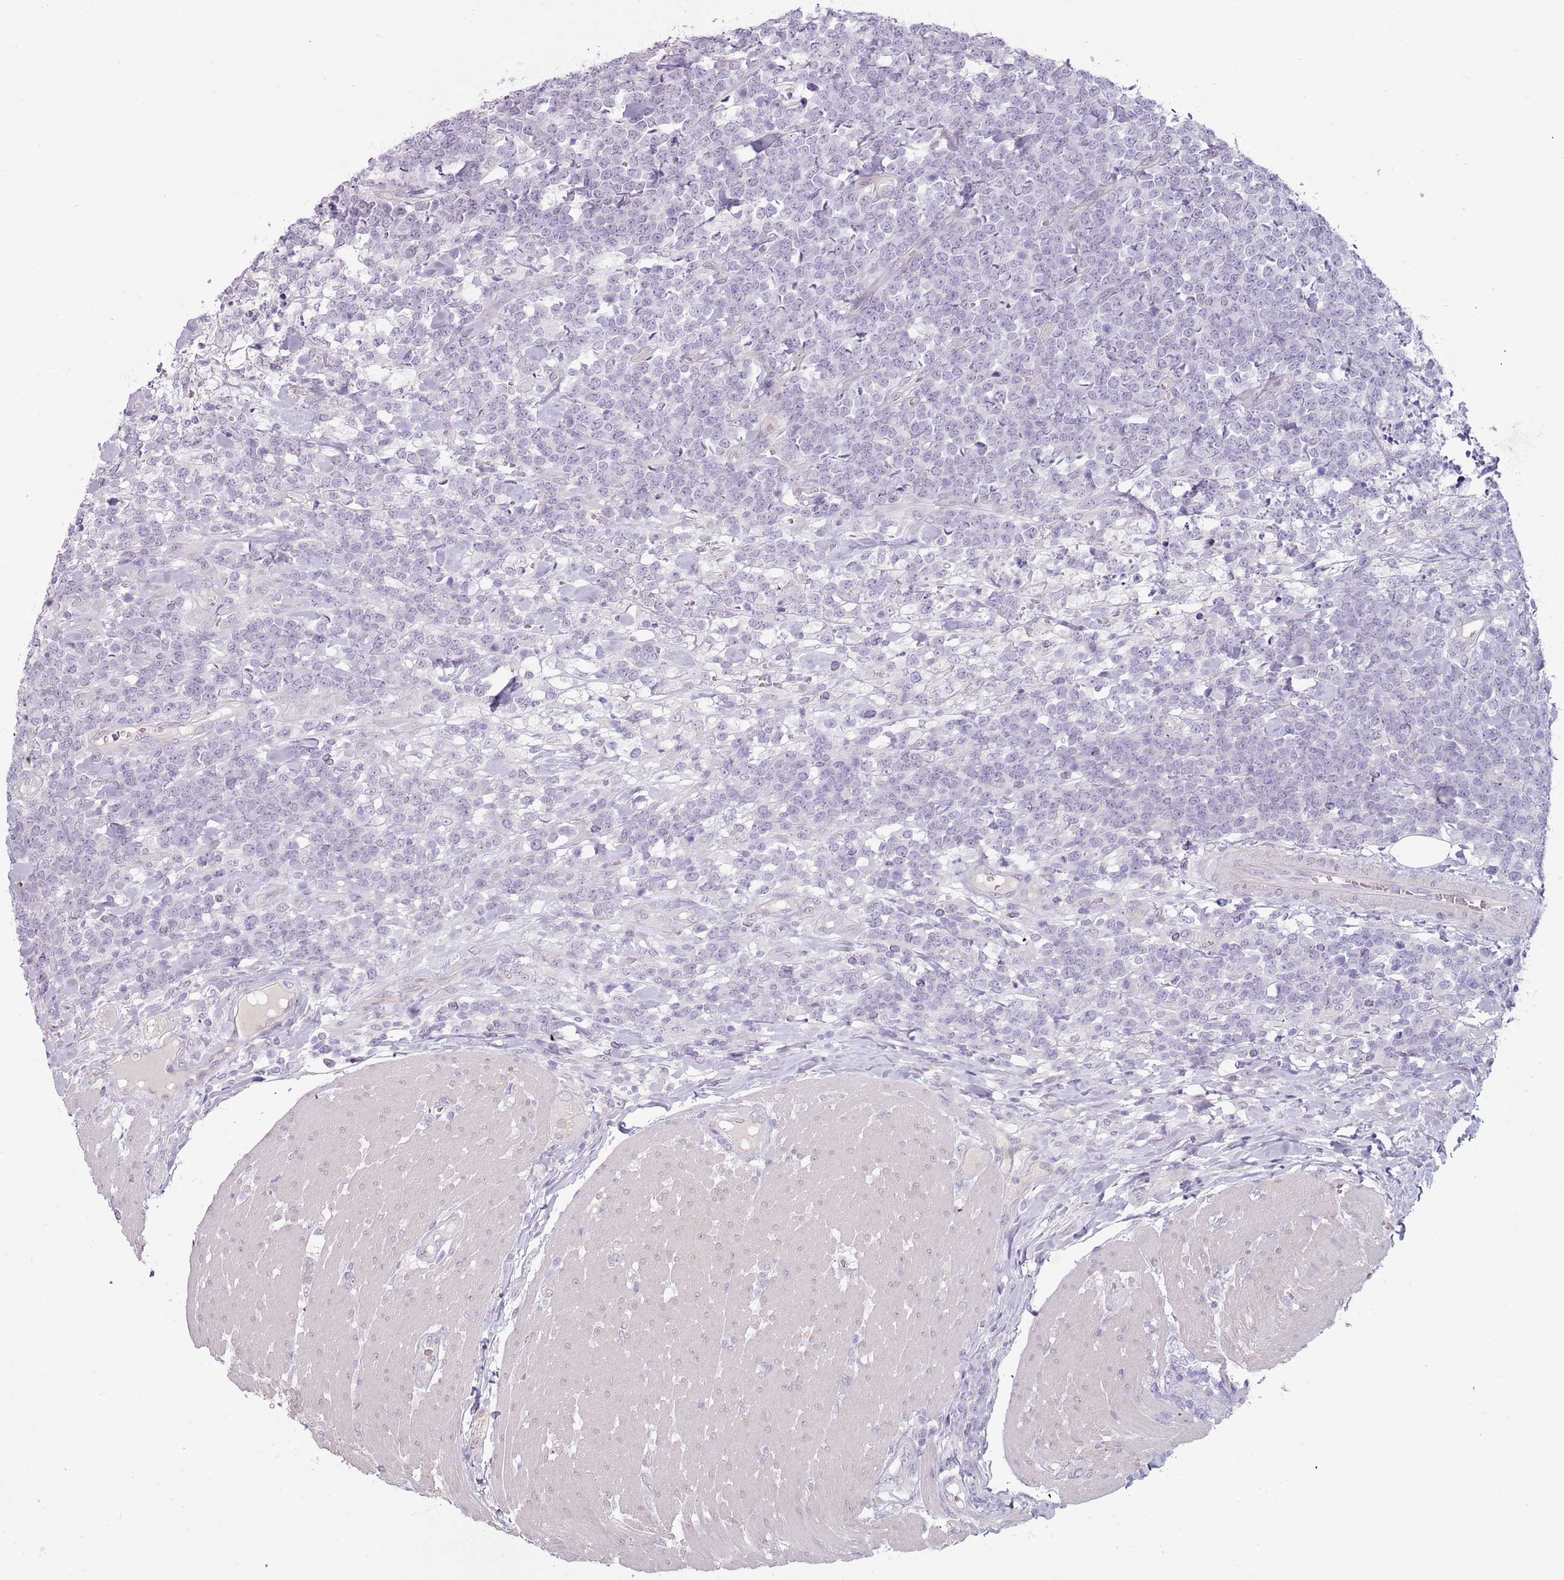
{"staining": {"intensity": "negative", "quantity": "none", "location": "none"}, "tissue": "lymphoma", "cell_type": "Tumor cells", "image_type": "cancer", "snomed": [{"axis": "morphology", "description": "Malignant lymphoma, non-Hodgkin's type, High grade"}, {"axis": "topography", "description": "Small intestine"}], "caption": "Protein analysis of malignant lymphoma, non-Hodgkin's type (high-grade) reveals no significant positivity in tumor cells. (DAB (3,3'-diaminobenzidine) IHC with hematoxylin counter stain).", "gene": "RFX2", "patient": {"sex": "male", "age": 8}}